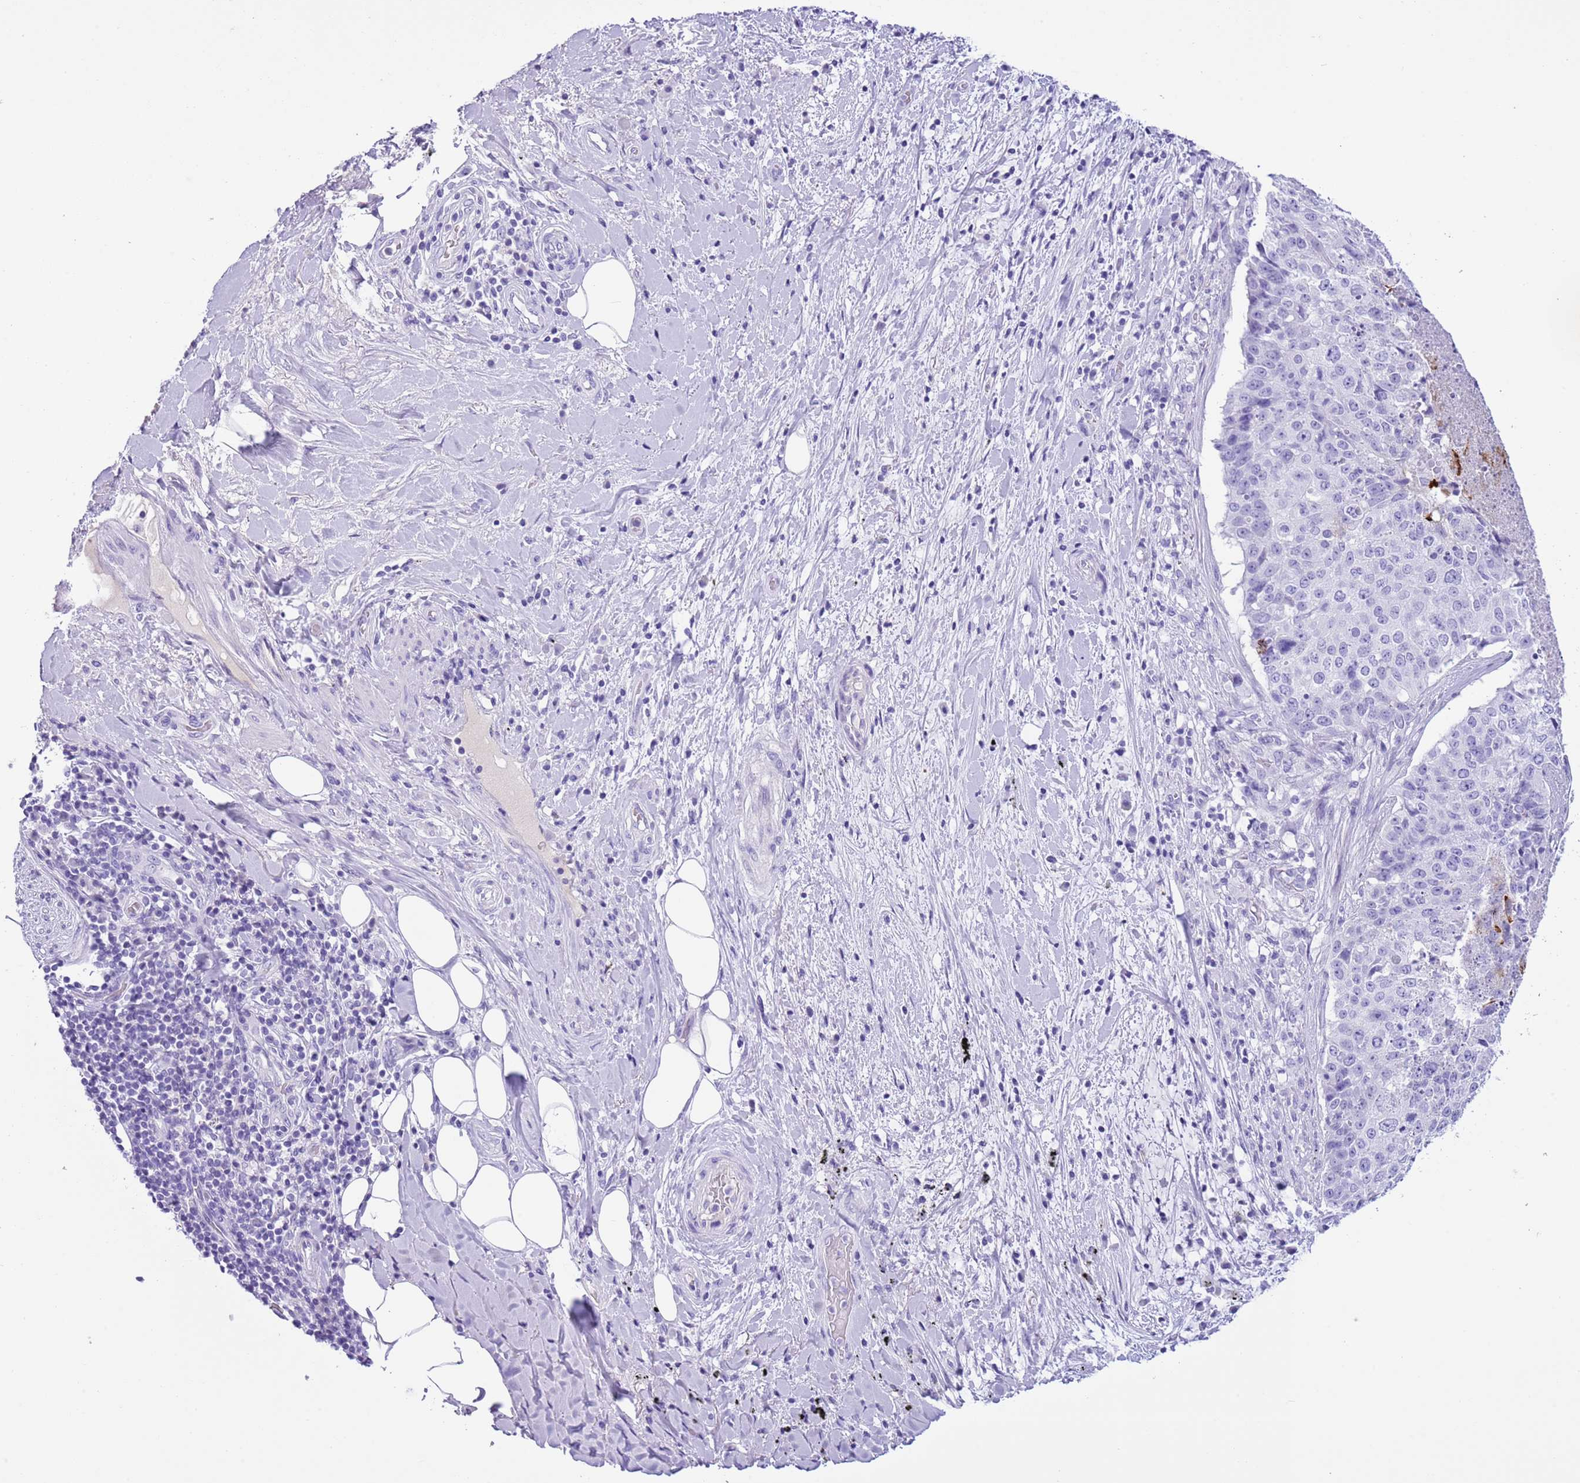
{"staining": {"intensity": "negative", "quantity": "none", "location": "none"}, "tissue": "adipose tissue", "cell_type": "Adipocytes", "image_type": "normal", "snomed": [{"axis": "morphology", "description": "Normal tissue, NOS"}, {"axis": "morphology", "description": "Squamous cell carcinoma, NOS"}, {"axis": "topography", "description": "Bronchus"}, {"axis": "topography", "description": "Lung"}], "caption": "IHC photomicrograph of benign adipose tissue: adipose tissue stained with DAB (3,3'-diaminobenzidine) reveals no significant protein positivity in adipocytes.", "gene": "TBC1D10B", "patient": {"sex": "male", "age": 64}}